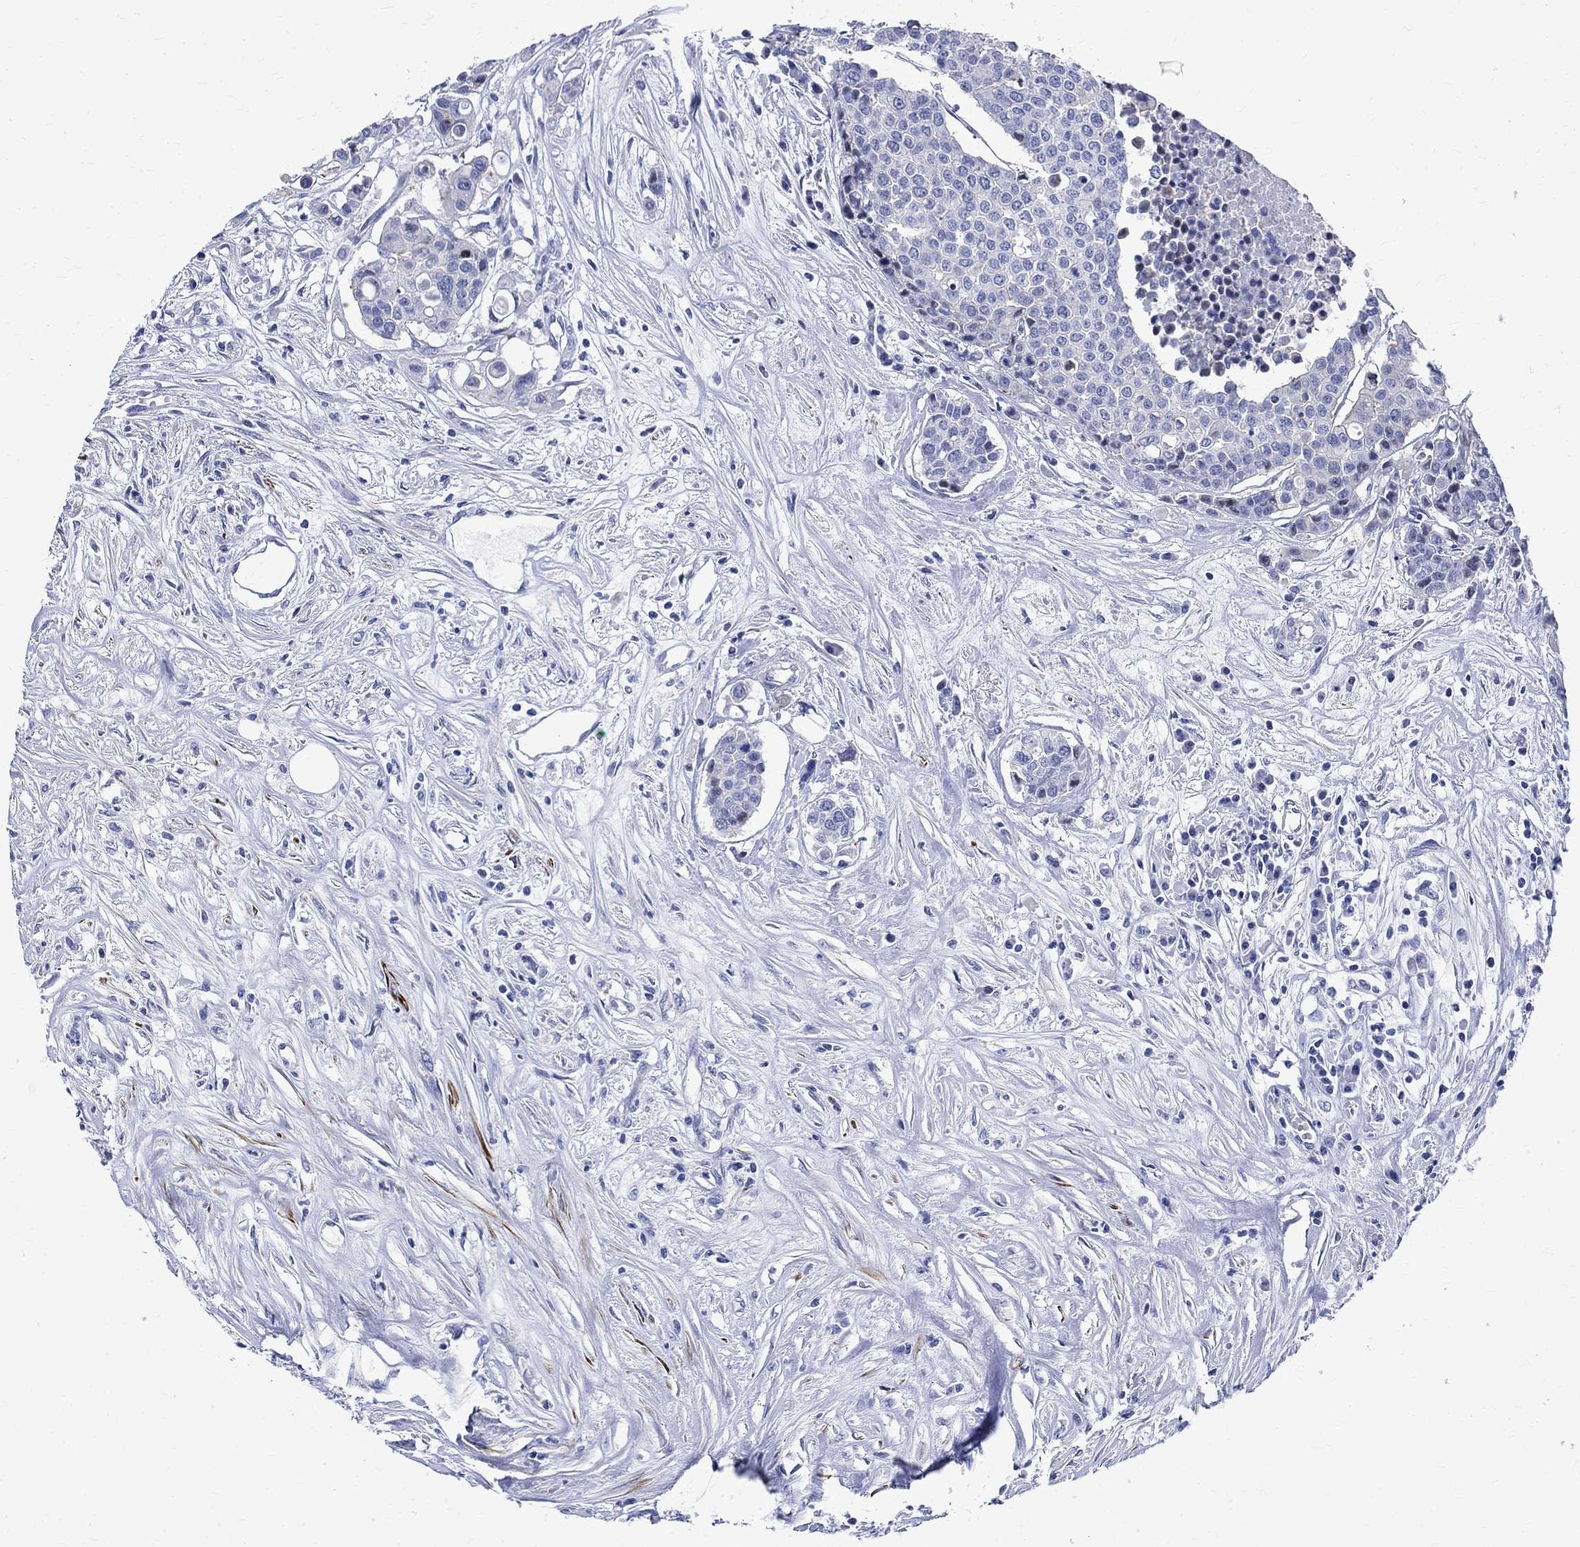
{"staining": {"intensity": "negative", "quantity": "none", "location": "none"}, "tissue": "carcinoid", "cell_type": "Tumor cells", "image_type": "cancer", "snomed": [{"axis": "morphology", "description": "Carcinoid, malignant, NOS"}, {"axis": "topography", "description": "Colon"}], "caption": "The micrograph shows no staining of tumor cells in carcinoid (malignant). (Stains: DAB immunohistochemistry with hematoxylin counter stain, Microscopy: brightfield microscopy at high magnification).", "gene": "PARVB", "patient": {"sex": "male", "age": 81}}